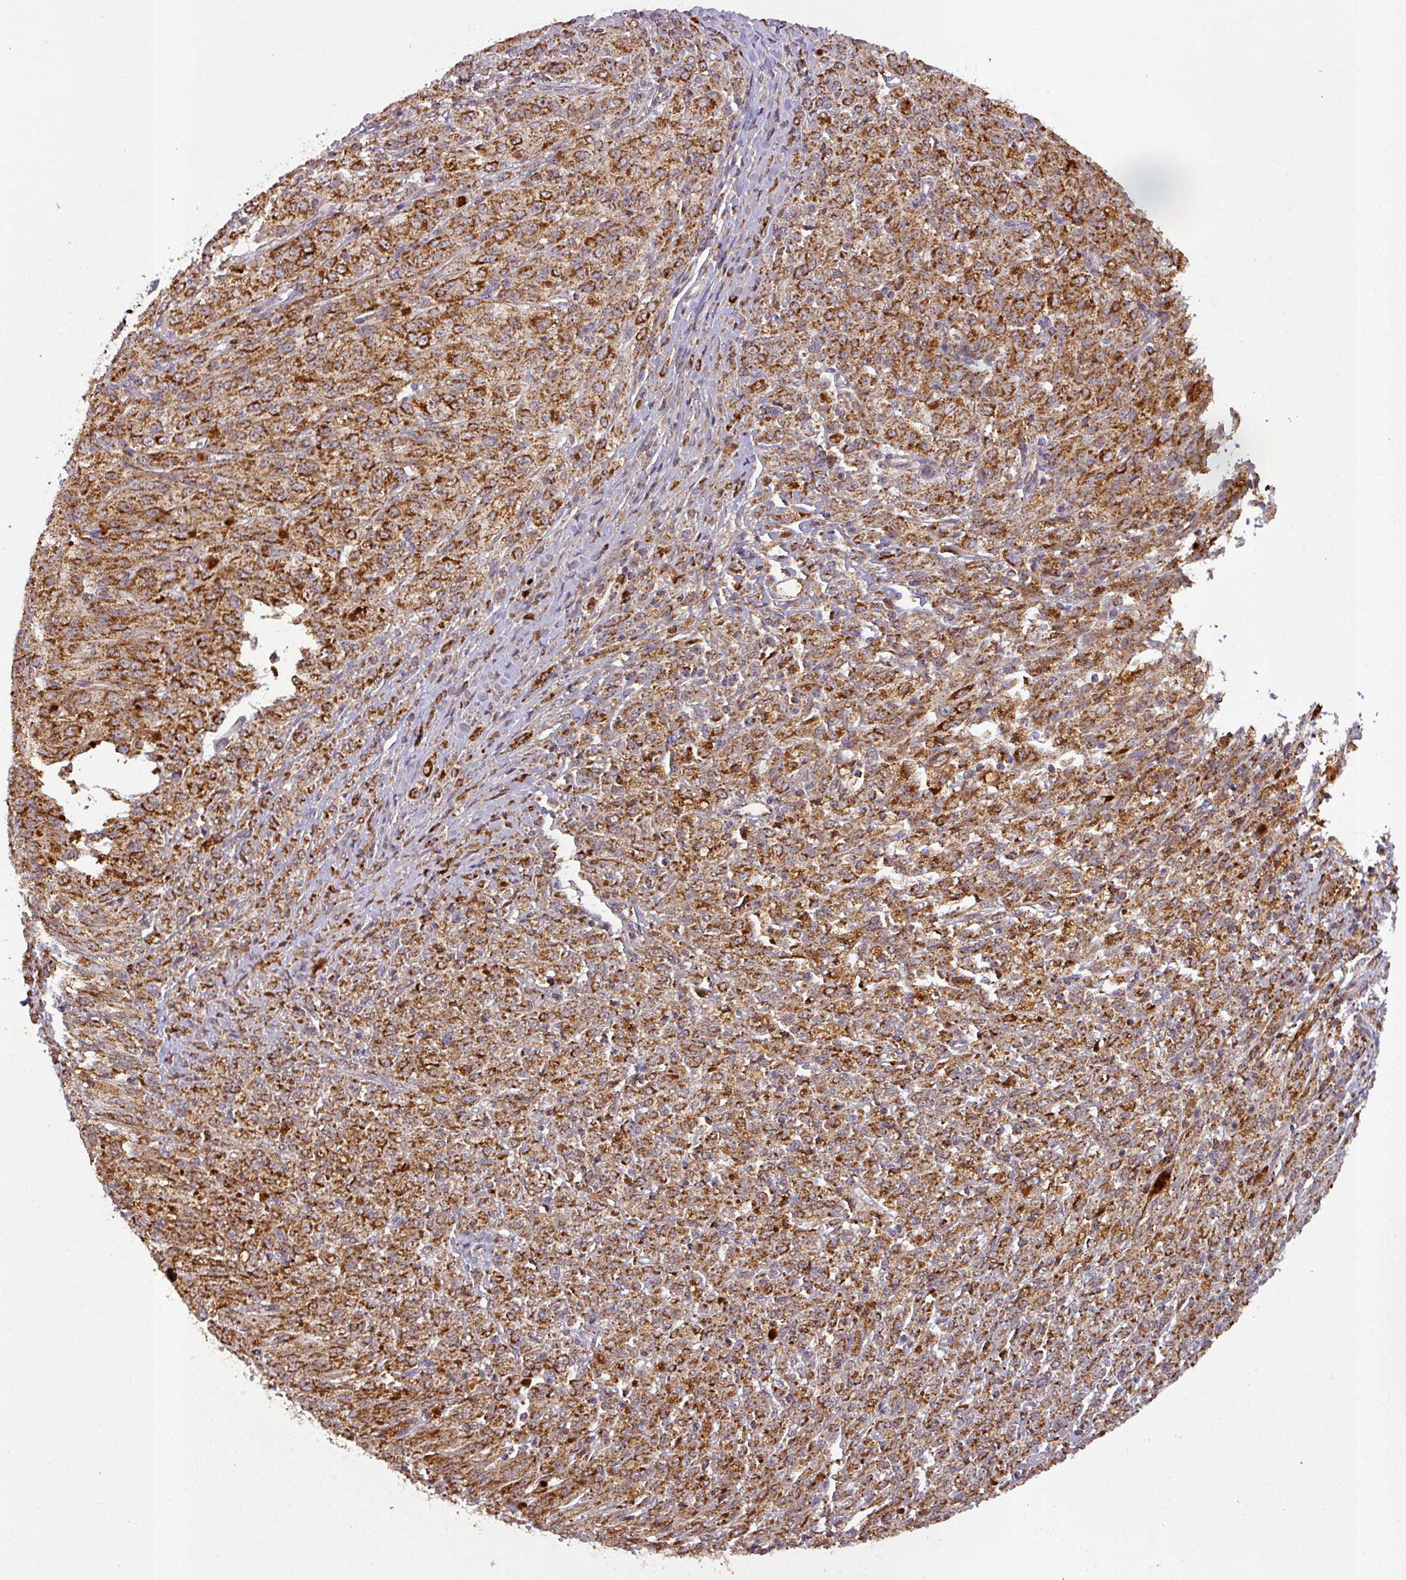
{"staining": {"intensity": "strong", "quantity": ">75%", "location": "cytoplasmic/membranous"}, "tissue": "melanoma", "cell_type": "Tumor cells", "image_type": "cancer", "snomed": [{"axis": "morphology", "description": "Malignant melanoma, NOS"}, {"axis": "topography", "description": "Skin"}], "caption": "The histopathology image displays immunohistochemical staining of malignant melanoma. There is strong cytoplasmic/membranous staining is identified in approximately >75% of tumor cells.", "gene": "GPD2", "patient": {"sex": "female", "age": 52}}